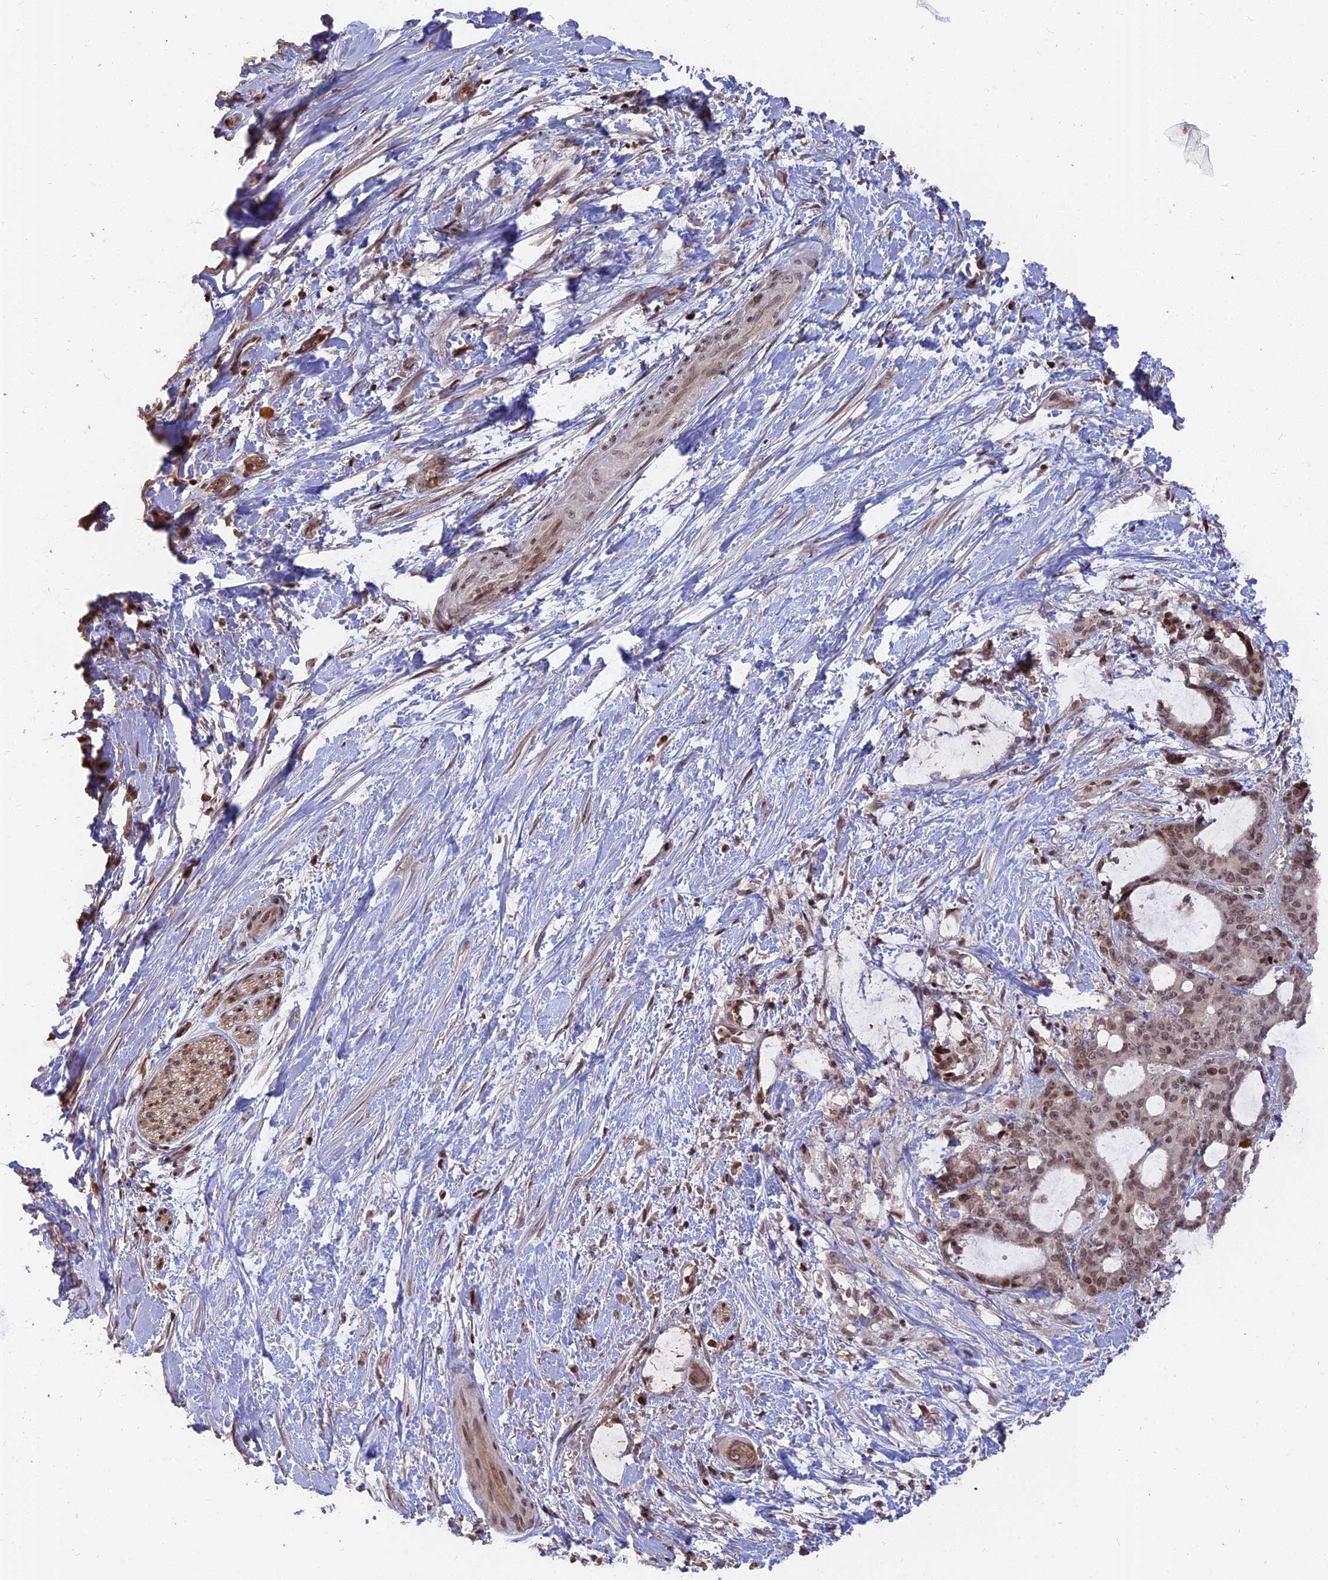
{"staining": {"intensity": "moderate", "quantity": ">75%", "location": "nuclear"}, "tissue": "liver cancer", "cell_type": "Tumor cells", "image_type": "cancer", "snomed": [{"axis": "morphology", "description": "Normal tissue, NOS"}, {"axis": "morphology", "description": "Cholangiocarcinoma"}, {"axis": "topography", "description": "Liver"}, {"axis": "topography", "description": "Peripheral nerve tissue"}], "caption": "Brown immunohistochemical staining in liver cancer (cholangiocarcinoma) exhibits moderate nuclear positivity in about >75% of tumor cells. The protein of interest is stained brown, and the nuclei are stained in blue (DAB (3,3'-diaminobenzidine) IHC with brightfield microscopy, high magnification).", "gene": "NR1H3", "patient": {"sex": "female", "age": 73}}